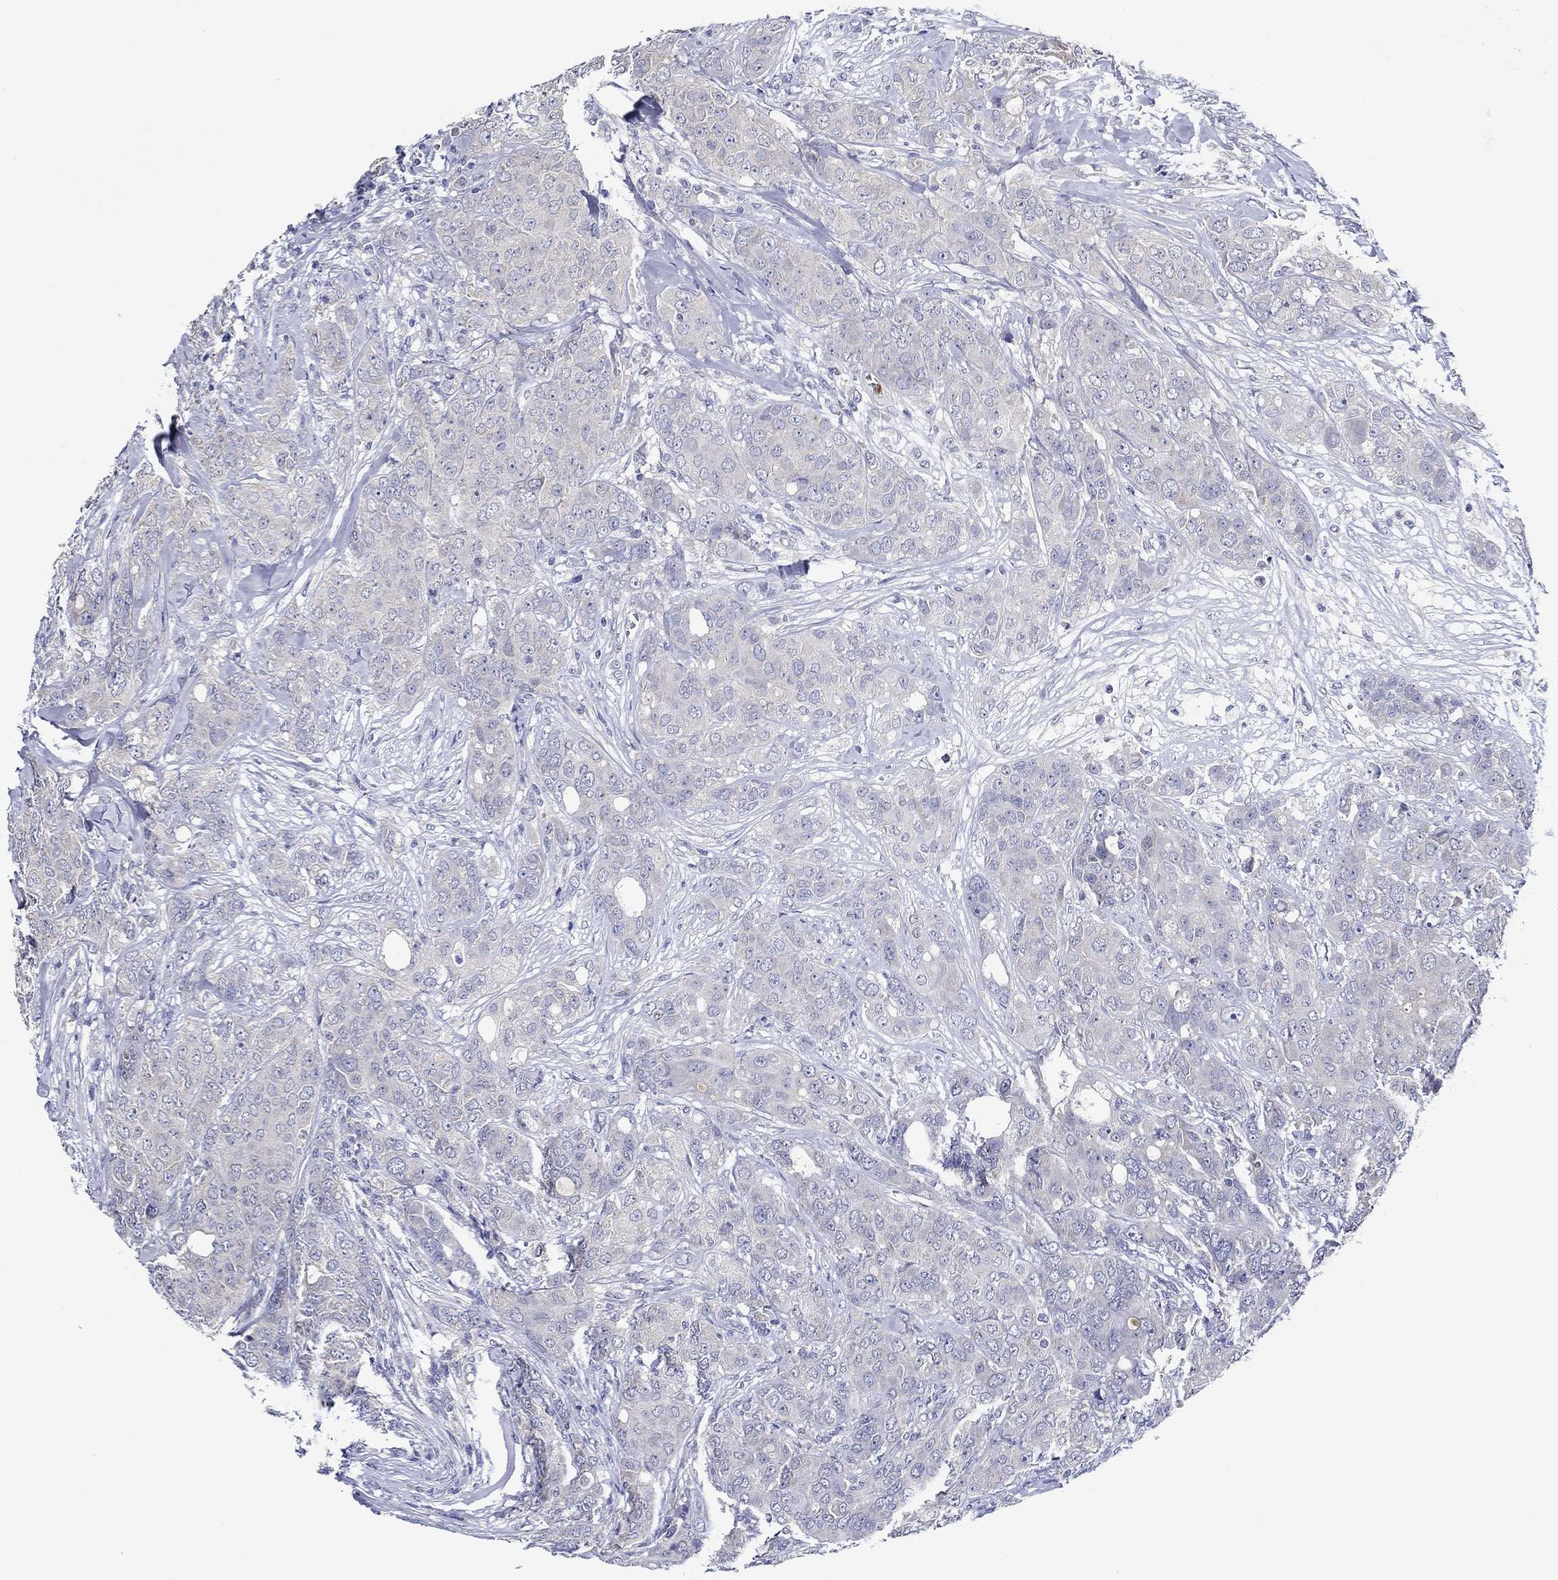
{"staining": {"intensity": "negative", "quantity": "none", "location": "none"}, "tissue": "breast cancer", "cell_type": "Tumor cells", "image_type": "cancer", "snomed": [{"axis": "morphology", "description": "Duct carcinoma"}, {"axis": "topography", "description": "Breast"}], "caption": "Human breast infiltrating ductal carcinoma stained for a protein using IHC exhibits no positivity in tumor cells.", "gene": "CHIT1", "patient": {"sex": "female", "age": 43}}